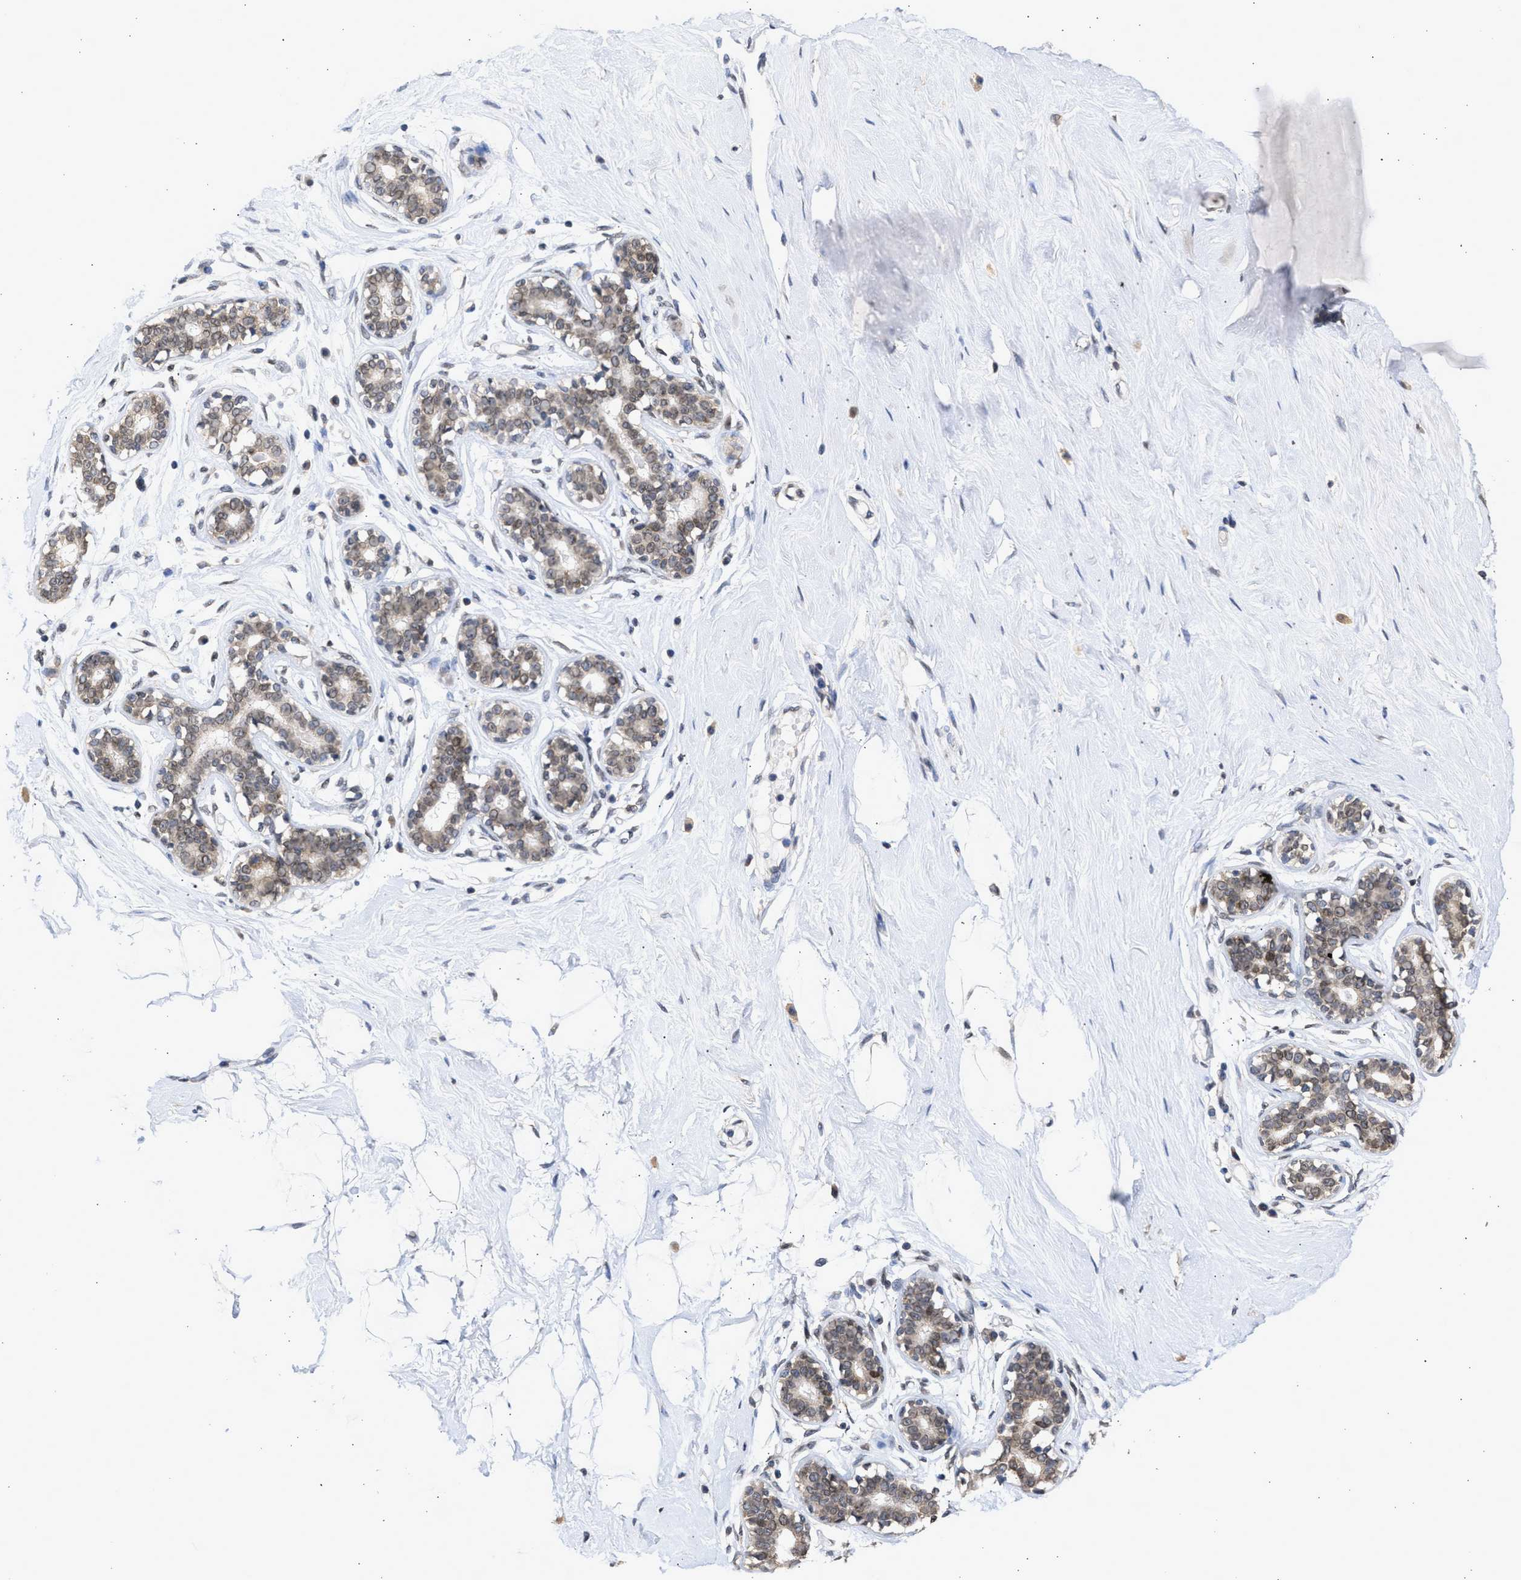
{"staining": {"intensity": "negative", "quantity": "none", "location": "none"}, "tissue": "breast", "cell_type": "Adipocytes", "image_type": "normal", "snomed": [{"axis": "morphology", "description": "Normal tissue, NOS"}, {"axis": "topography", "description": "Breast"}], "caption": "There is no significant staining in adipocytes of breast.", "gene": "NUP35", "patient": {"sex": "female", "age": 23}}